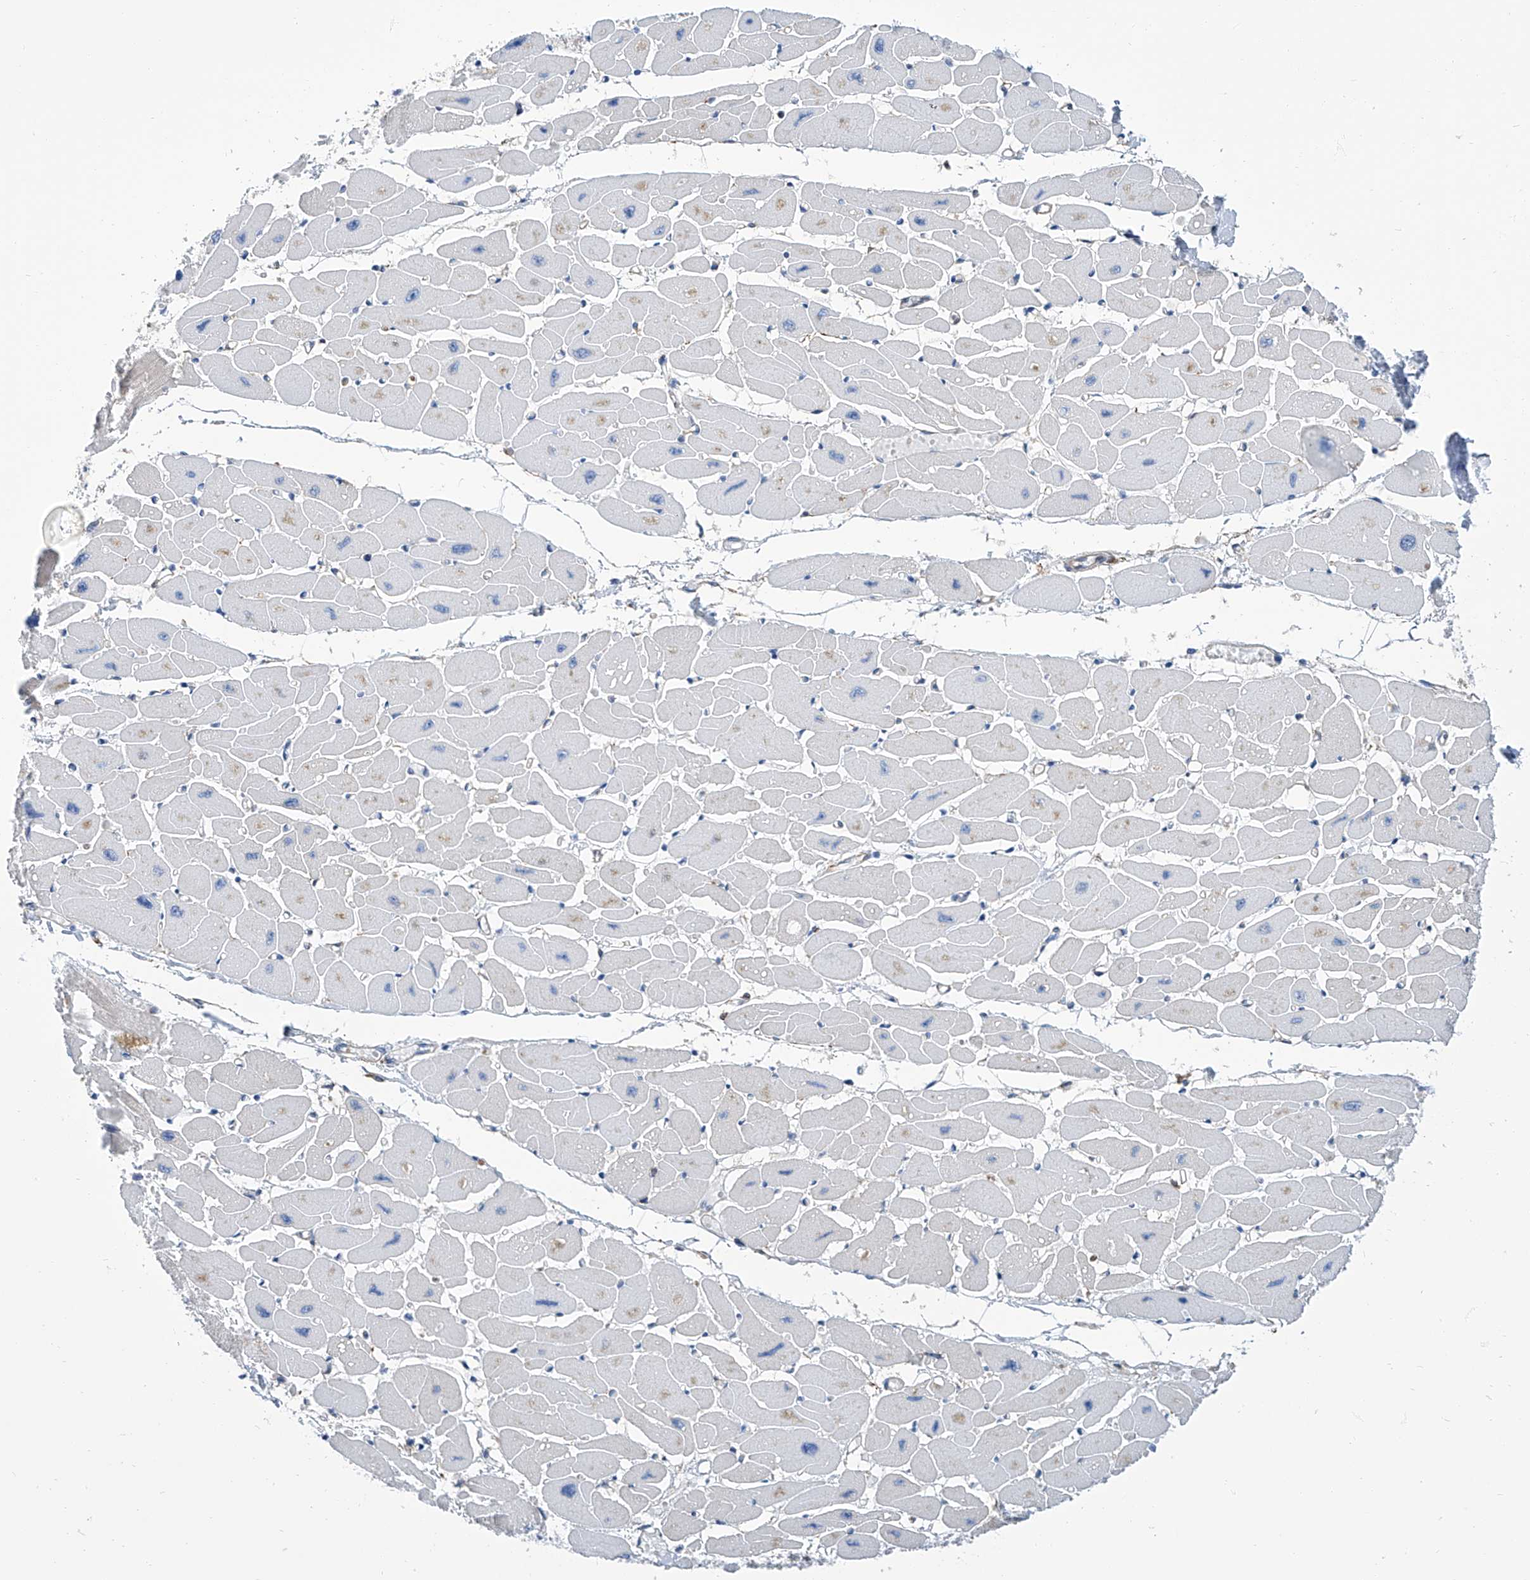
{"staining": {"intensity": "weak", "quantity": "<25%", "location": "cytoplasmic/membranous"}, "tissue": "heart muscle", "cell_type": "Cardiomyocytes", "image_type": "normal", "snomed": [{"axis": "morphology", "description": "Normal tissue, NOS"}, {"axis": "topography", "description": "Heart"}], "caption": "The histopathology image displays no staining of cardiomyocytes in benign heart muscle.", "gene": "GPT", "patient": {"sex": "female", "age": 54}}